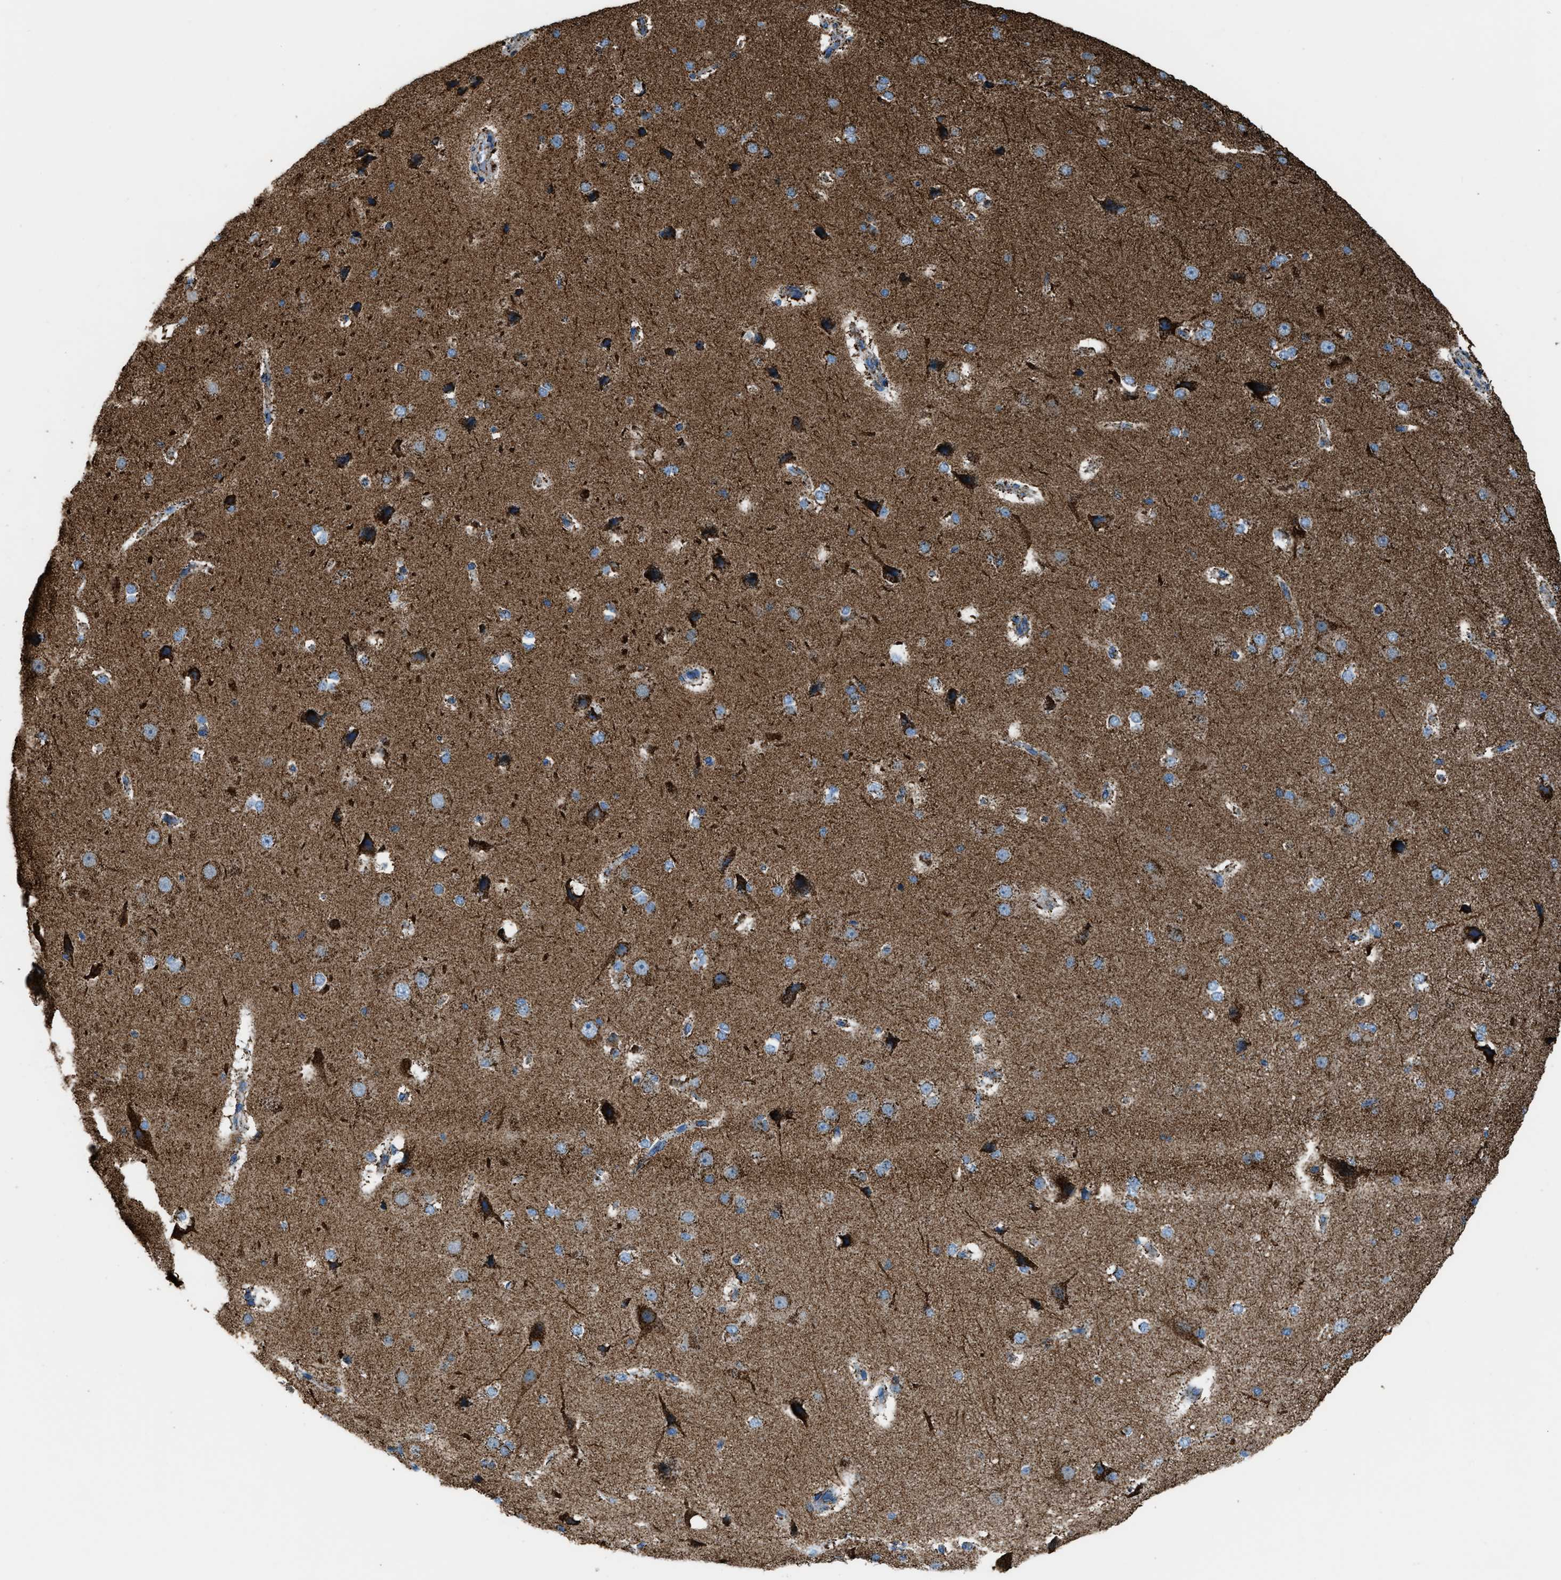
{"staining": {"intensity": "moderate", "quantity": ">75%", "location": "cytoplasmic/membranous"}, "tissue": "cerebral cortex", "cell_type": "Endothelial cells", "image_type": "normal", "snomed": [{"axis": "morphology", "description": "Normal tissue, NOS"}, {"axis": "morphology", "description": "Developmental malformation"}, {"axis": "topography", "description": "Cerebral cortex"}], "caption": "IHC image of benign human cerebral cortex stained for a protein (brown), which shows medium levels of moderate cytoplasmic/membranous staining in approximately >75% of endothelial cells.", "gene": "MDH2", "patient": {"sex": "female", "age": 30}}